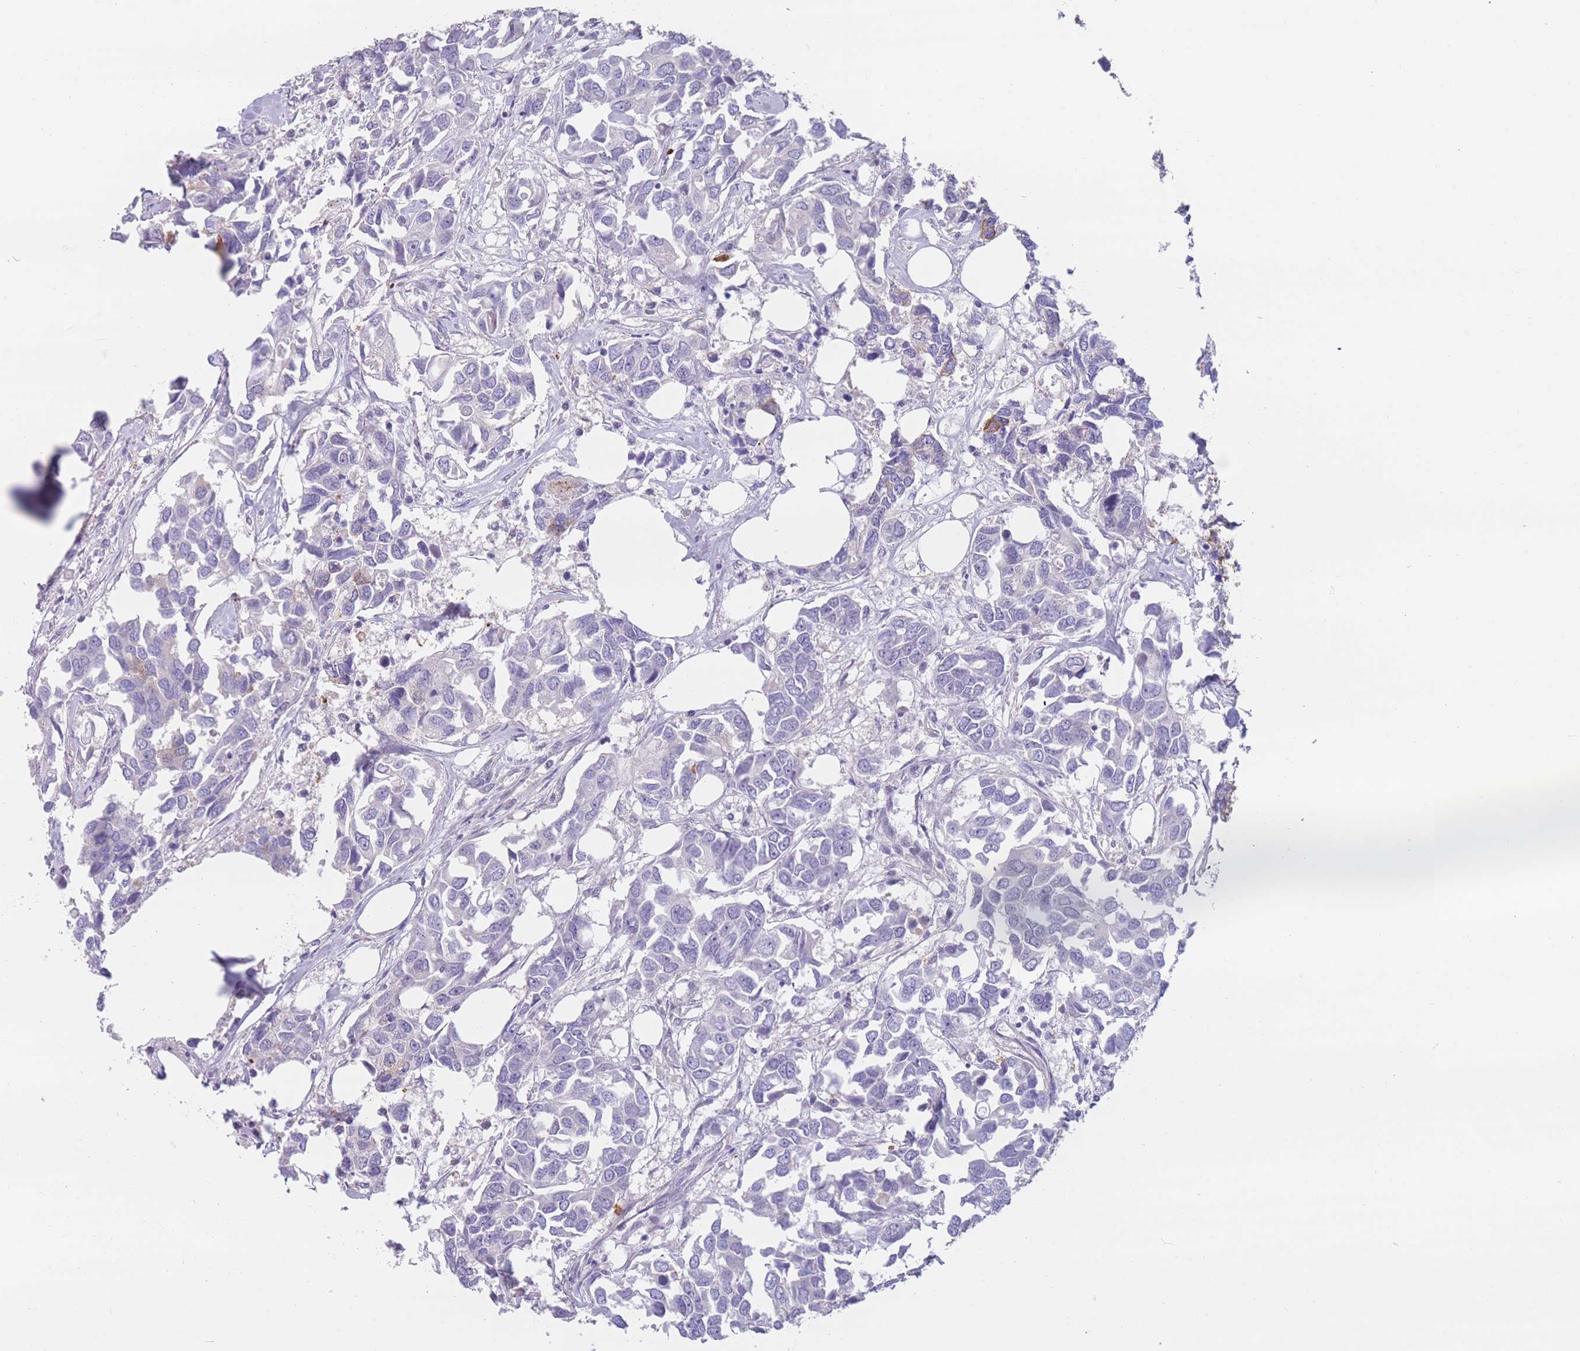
{"staining": {"intensity": "negative", "quantity": "none", "location": "none"}, "tissue": "breast cancer", "cell_type": "Tumor cells", "image_type": "cancer", "snomed": [{"axis": "morphology", "description": "Duct carcinoma"}, {"axis": "topography", "description": "Breast"}], "caption": "High magnification brightfield microscopy of breast infiltrating ductal carcinoma stained with DAB (brown) and counterstained with hematoxylin (blue): tumor cells show no significant expression. (Brightfield microscopy of DAB (3,3'-diaminobenzidine) immunohistochemistry (IHC) at high magnification).", "gene": "PDE4A", "patient": {"sex": "female", "age": 83}}